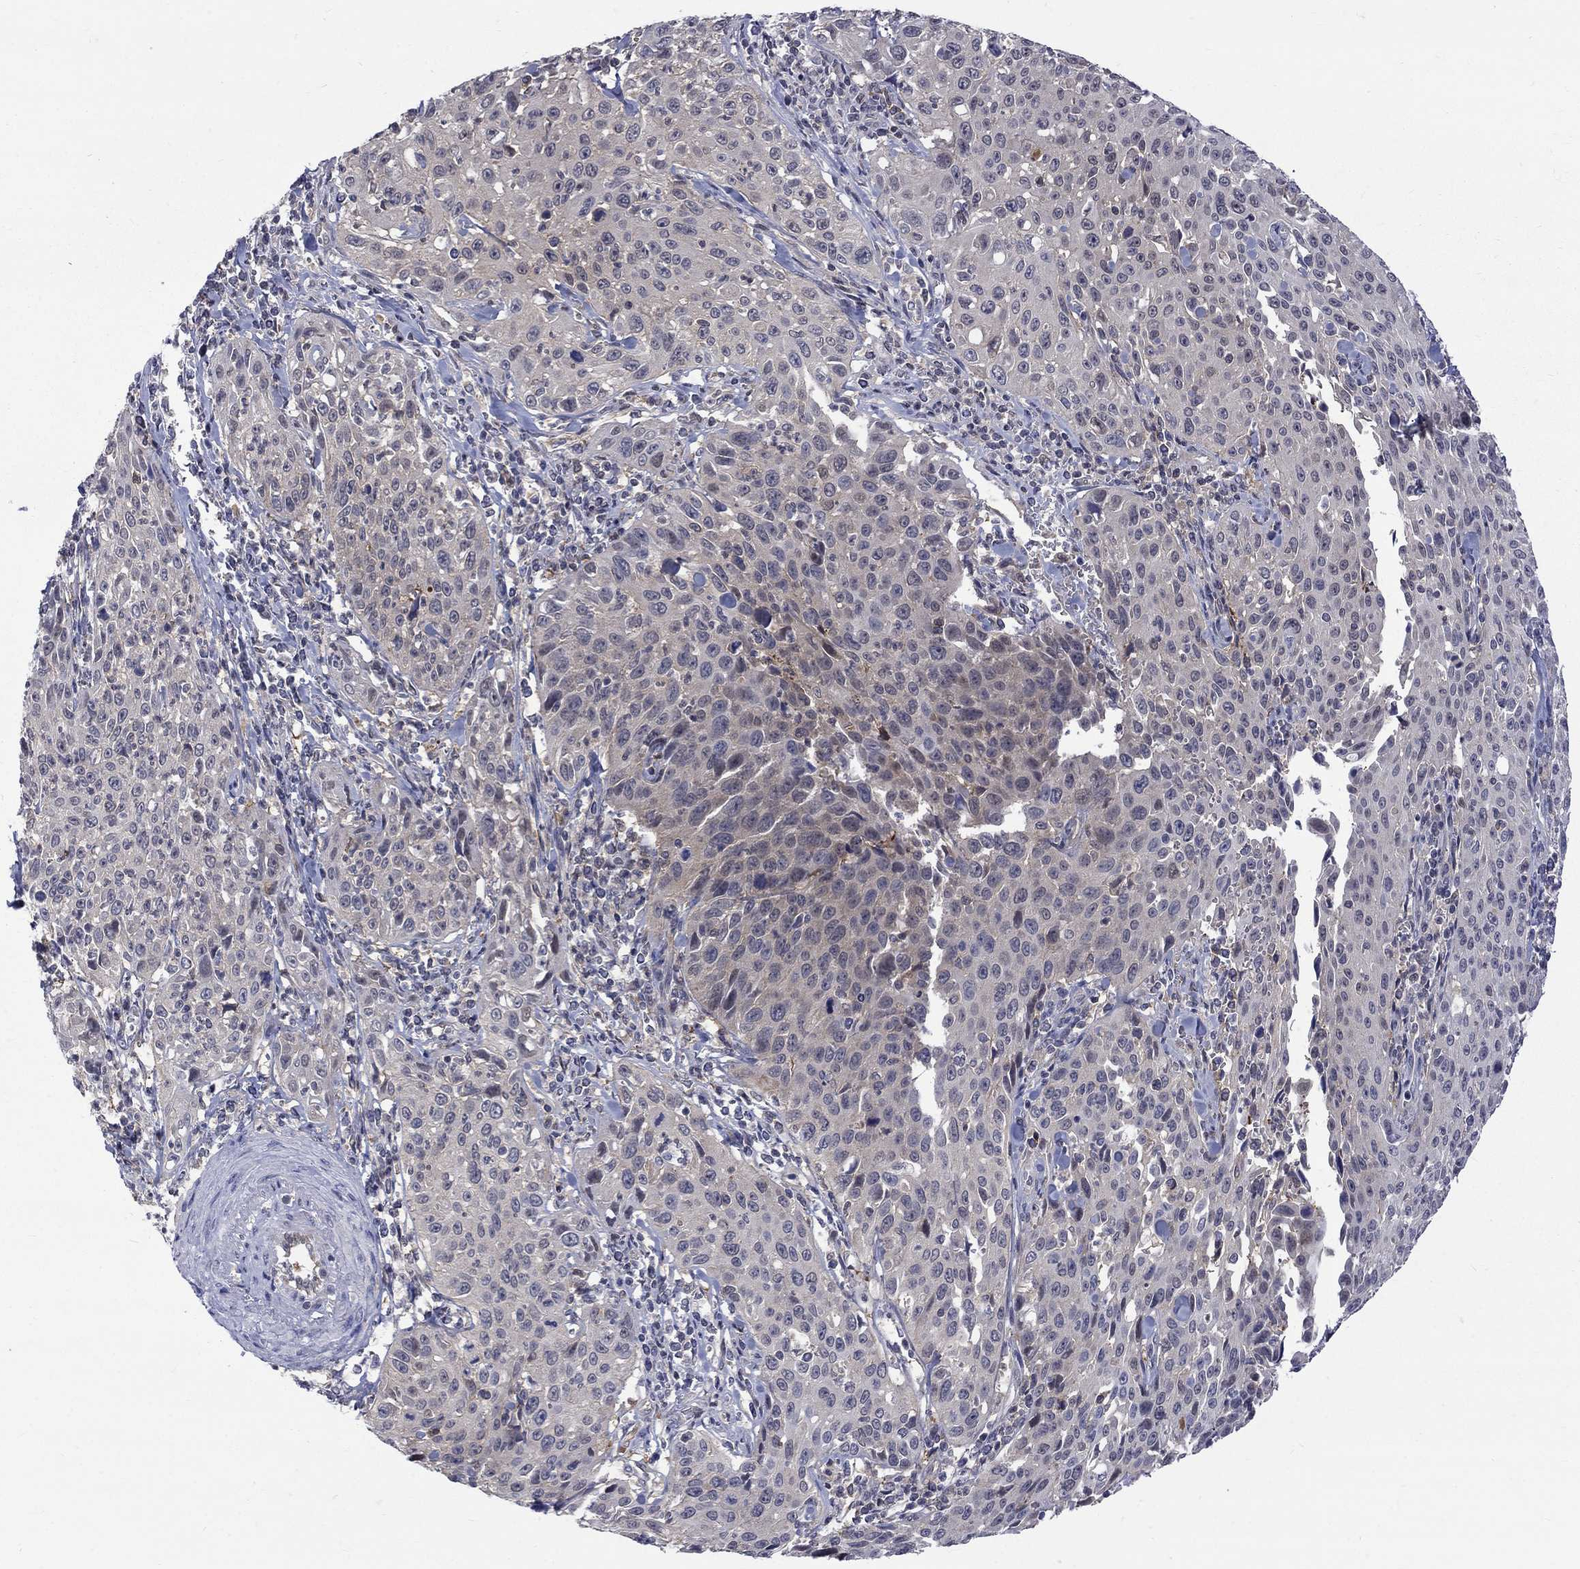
{"staining": {"intensity": "negative", "quantity": "none", "location": "none"}, "tissue": "cervical cancer", "cell_type": "Tumor cells", "image_type": "cancer", "snomed": [{"axis": "morphology", "description": "Squamous cell carcinoma, NOS"}, {"axis": "topography", "description": "Cervix"}], "caption": "The histopathology image exhibits no staining of tumor cells in squamous cell carcinoma (cervical).", "gene": "HKDC1", "patient": {"sex": "female", "age": 26}}